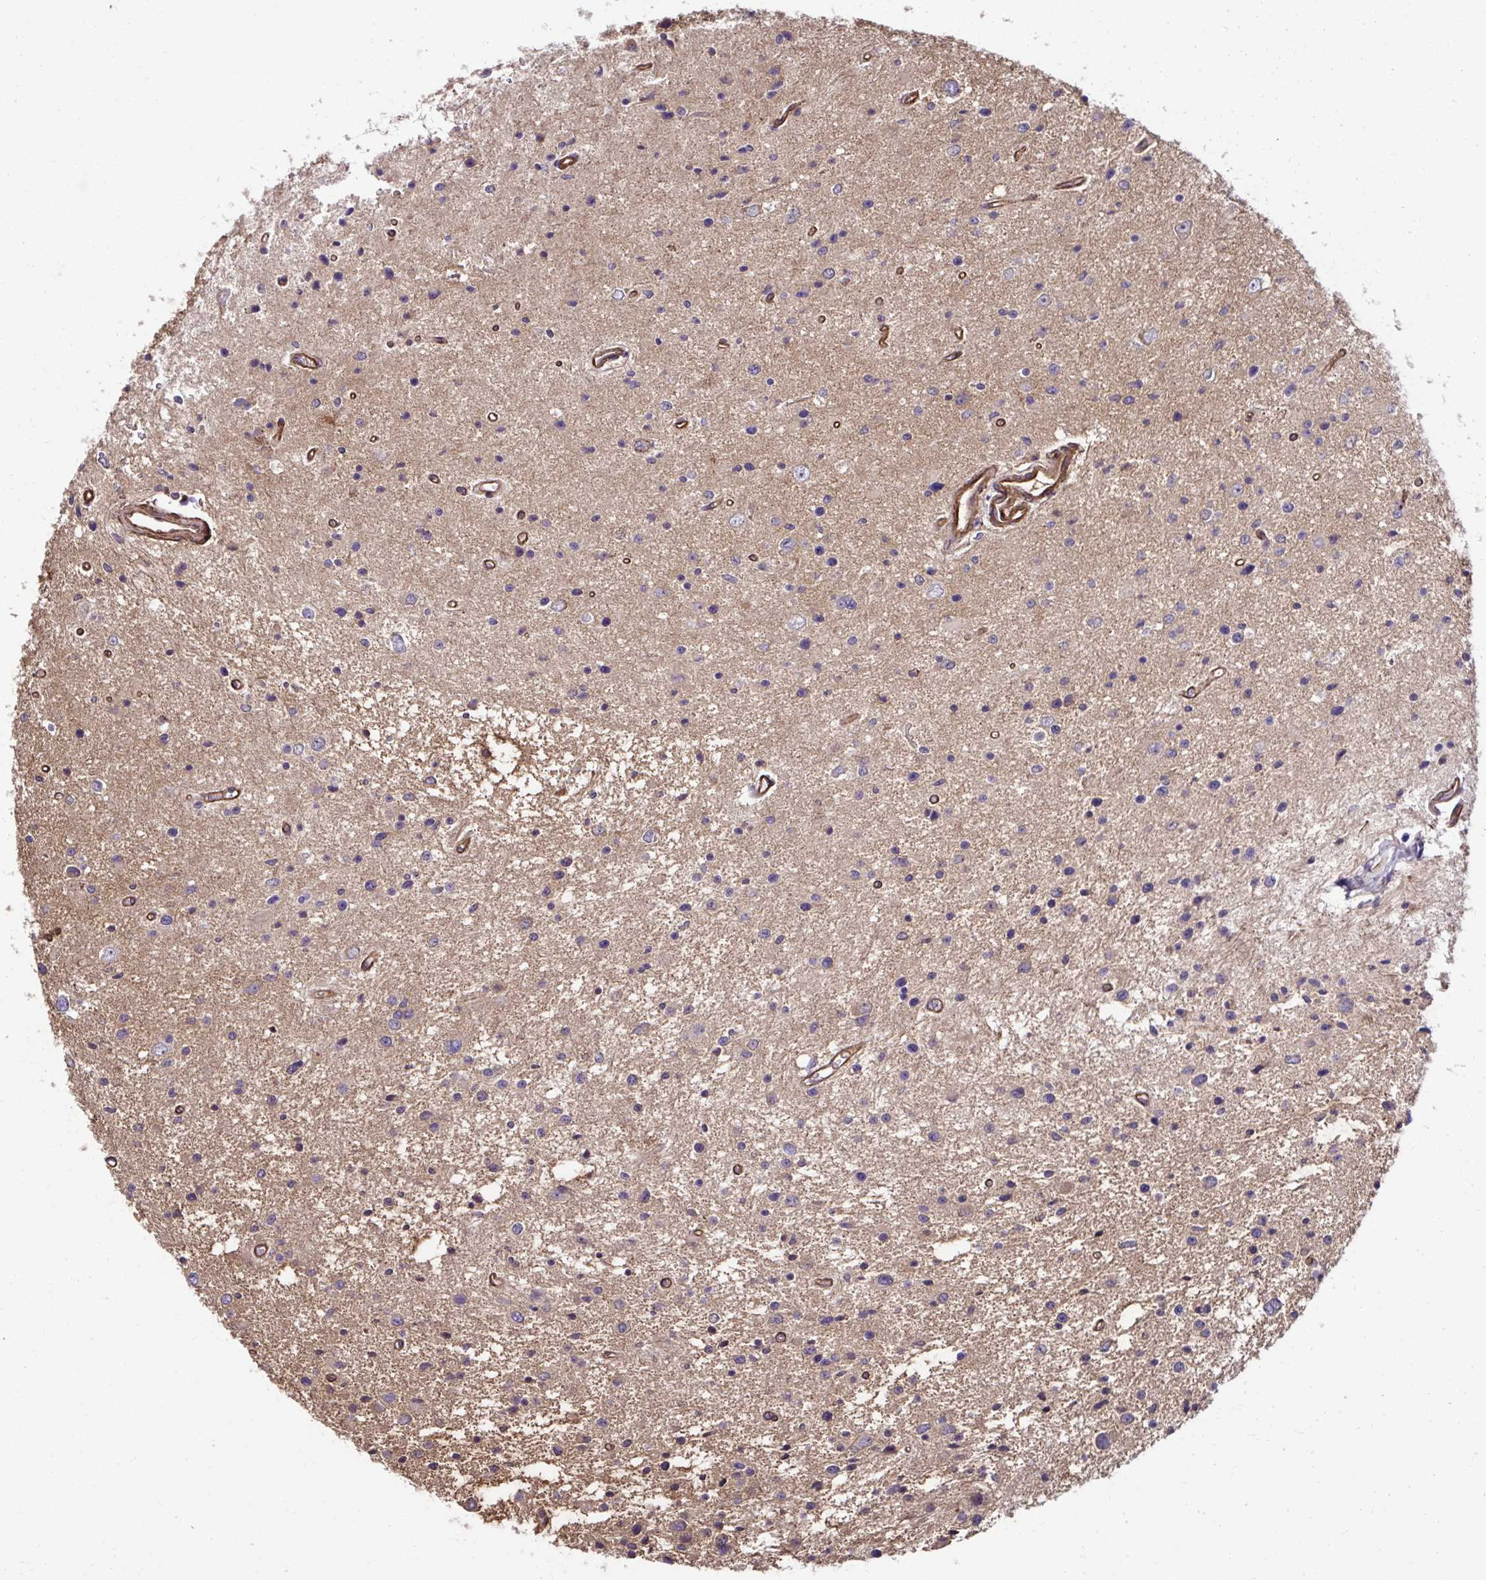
{"staining": {"intensity": "negative", "quantity": "none", "location": "none"}, "tissue": "glioma", "cell_type": "Tumor cells", "image_type": "cancer", "snomed": [{"axis": "morphology", "description": "Glioma, malignant, Low grade"}, {"axis": "topography", "description": "Brain"}], "caption": "Photomicrograph shows no protein positivity in tumor cells of glioma tissue.", "gene": "TRIM52", "patient": {"sex": "male", "age": 43}}